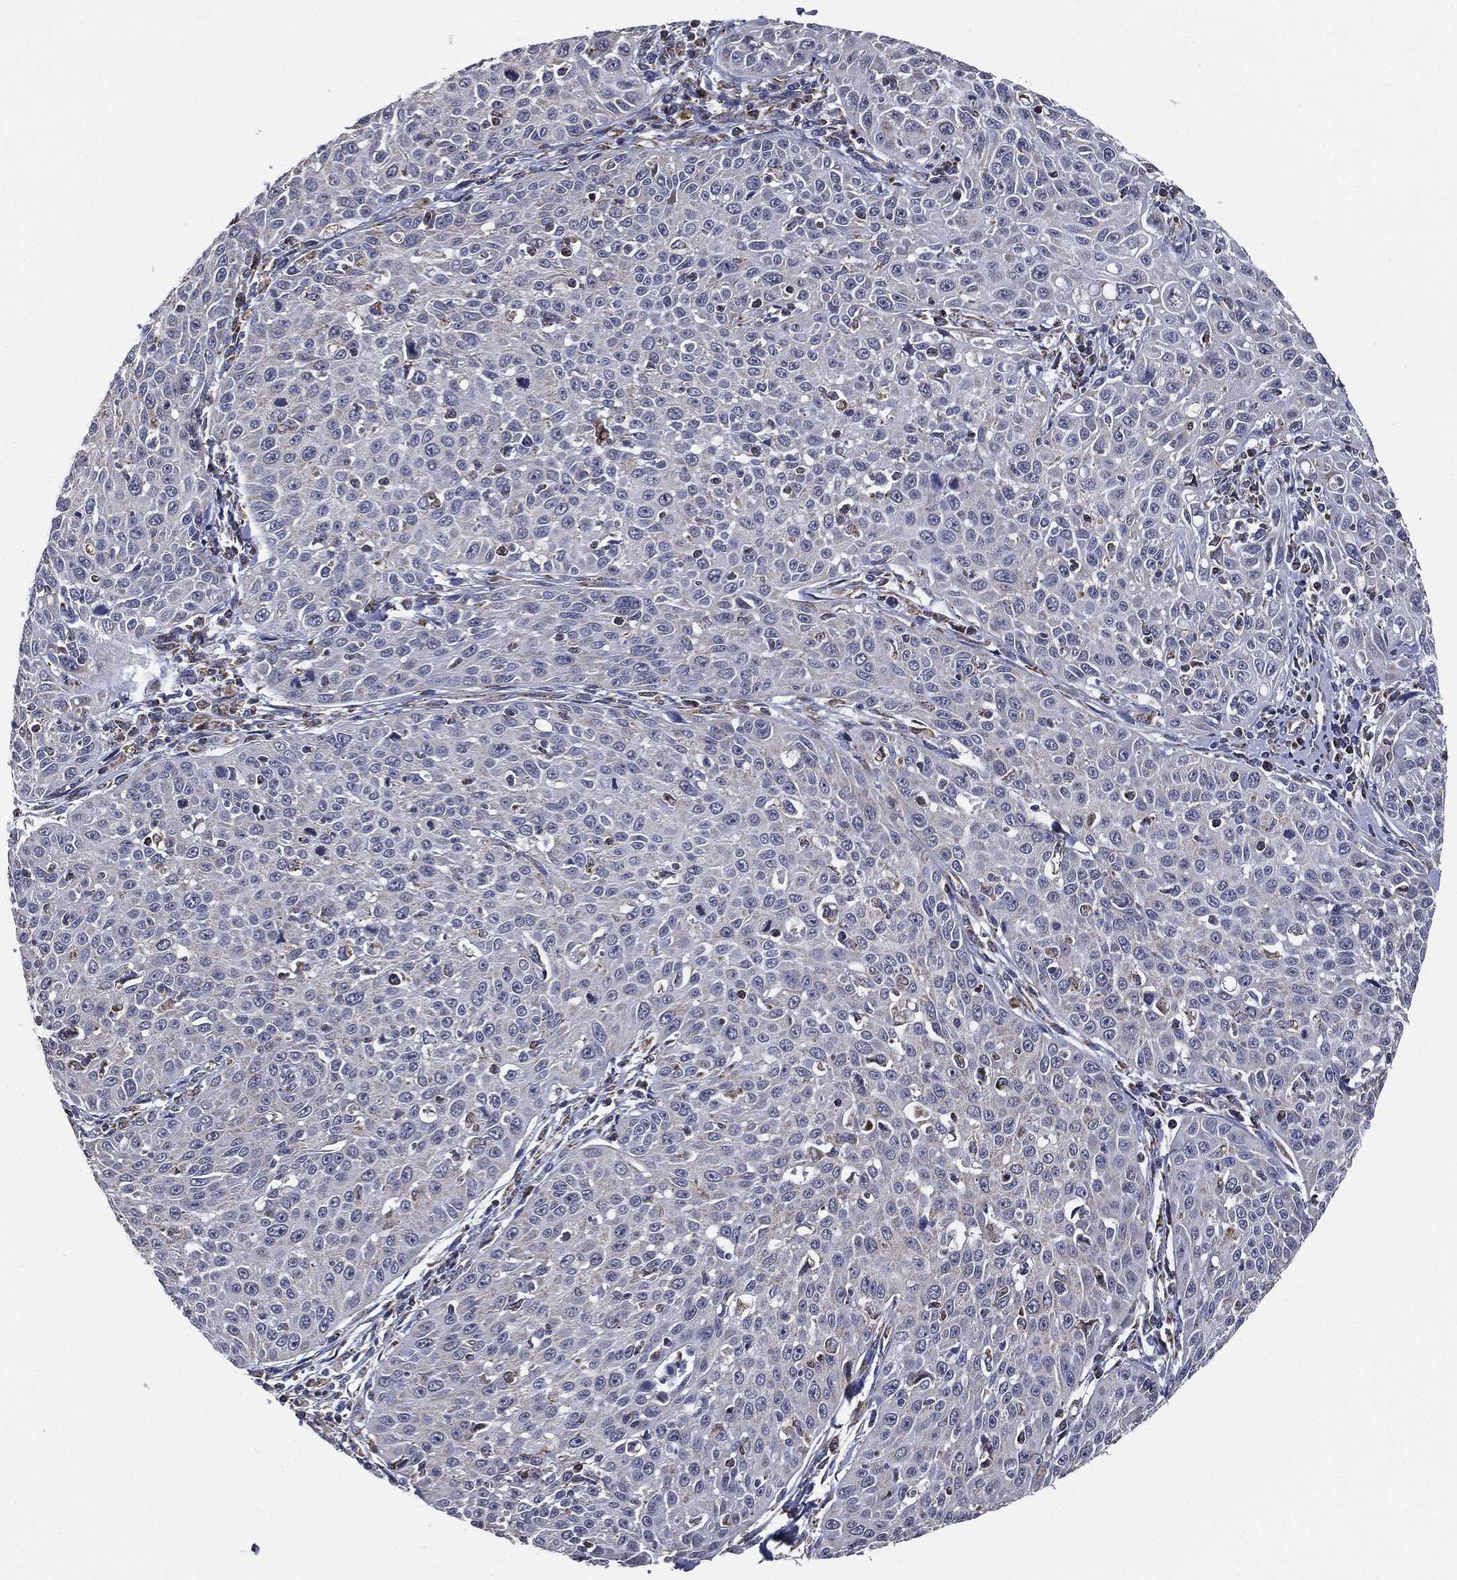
{"staining": {"intensity": "negative", "quantity": "none", "location": "none"}, "tissue": "cervical cancer", "cell_type": "Tumor cells", "image_type": "cancer", "snomed": [{"axis": "morphology", "description": "Squamous cell carcinoma, NOS"}, {"axis": "topography", "description": "Cervix"}], "caption": "Immunohistochemistry (IHC) of human cervical squamous cell carcinoma exhibits no staining in tumor cells.", "gene": "NDUFV2", "patient": {"sex": "female", "age": 26}}